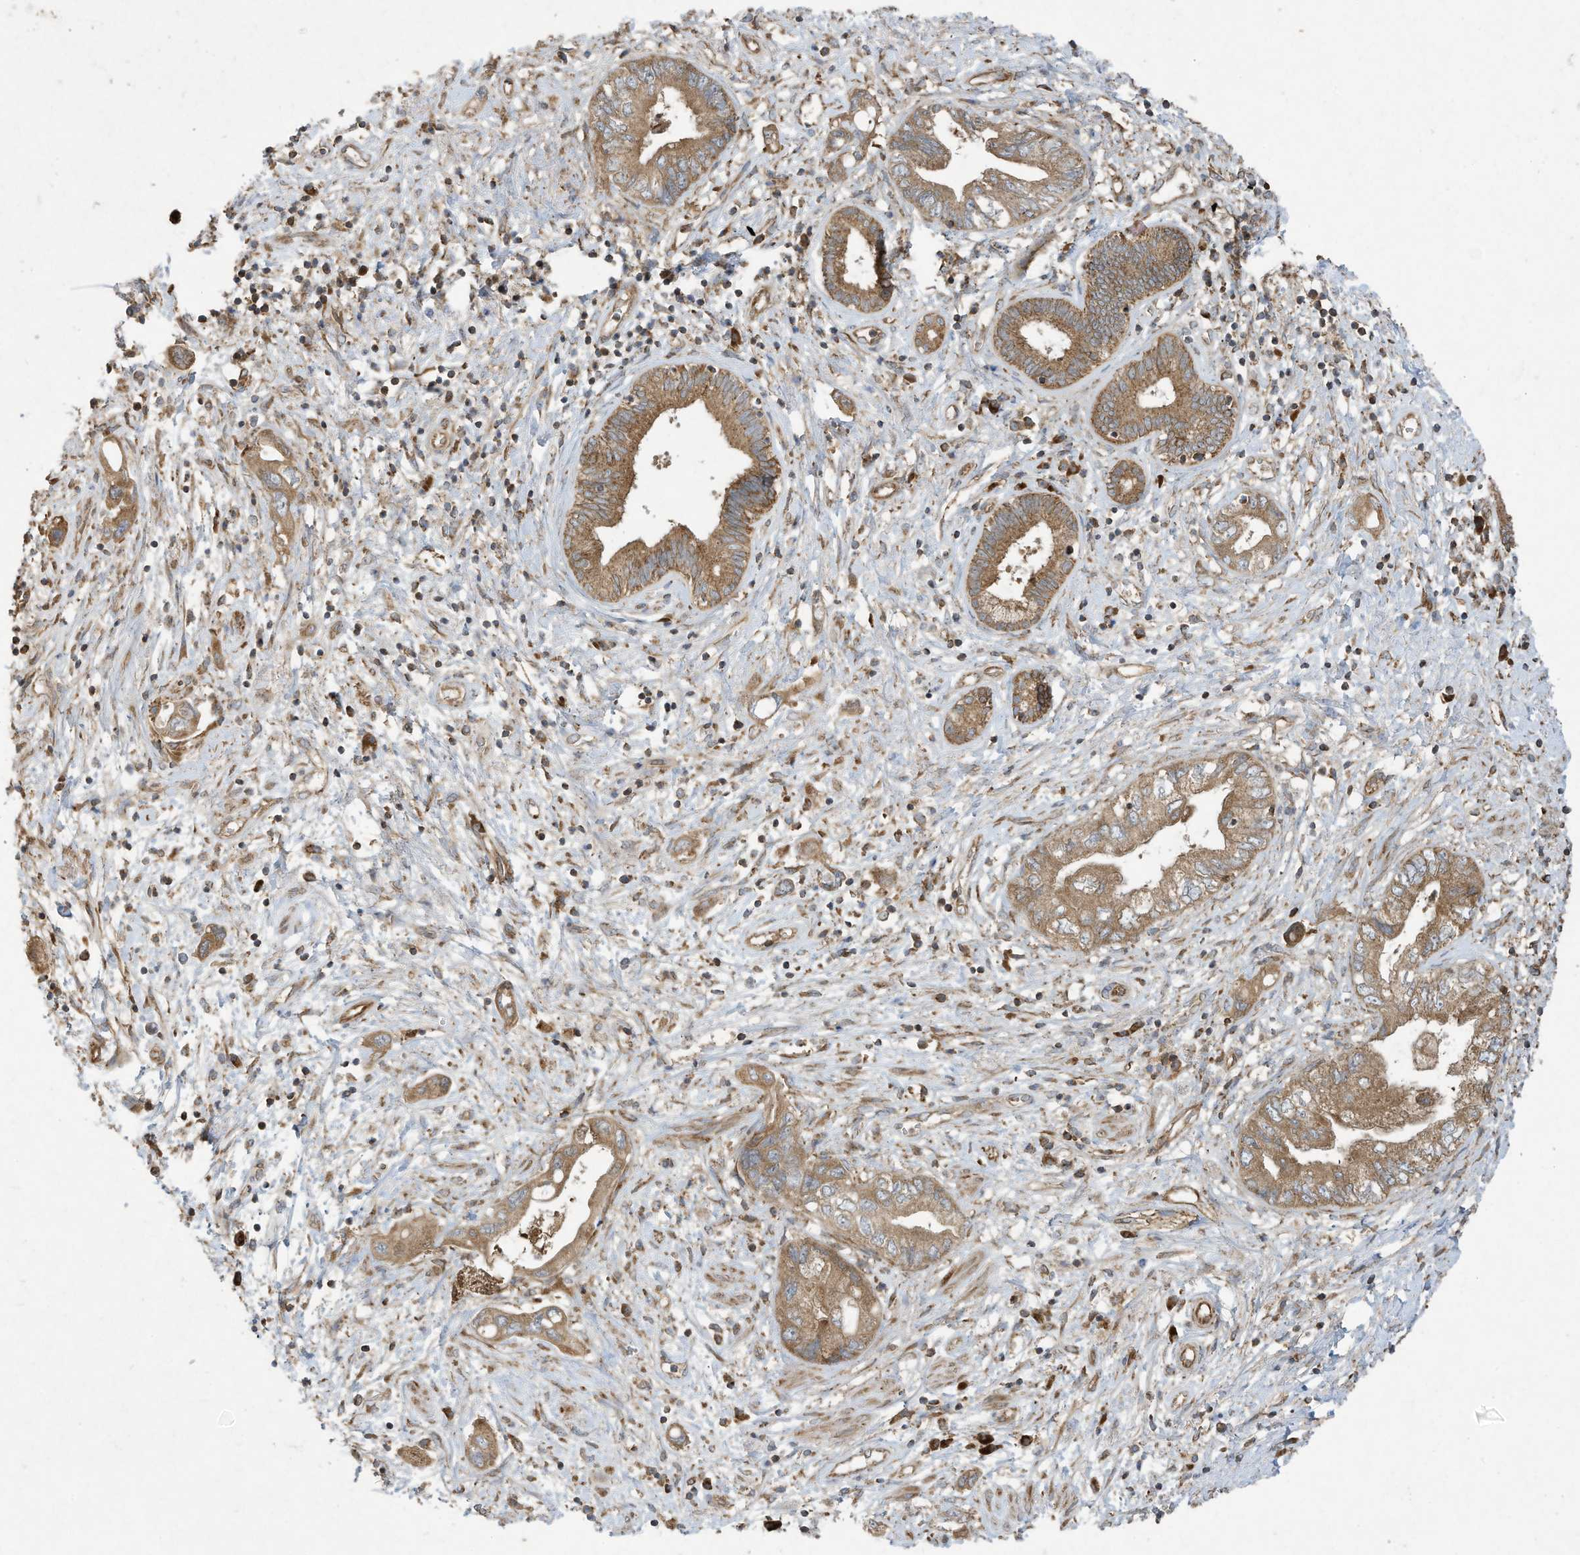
{"staining": {"intensity": "moderate", "quantity": ">75%", "location": "cytoplasmic/membranous"}, "tissue": "pancreatic cancer", "cell_type": "Tumor cells", "image_type": "cancer", "snomed": [{"axis": "morphology", "description": "Adenocarcinoma, NOS"}, {"axis": "topography", "description": "Pancreas"}], "caption": "Pancreatic cancer stained for a protein (brown) exhibits moderate cytoplasmic/membranous positive staining in approximately >75% of tumor cells.", "gene": "SYNJ2", "patient": {"sex": "female", "age": 73}}